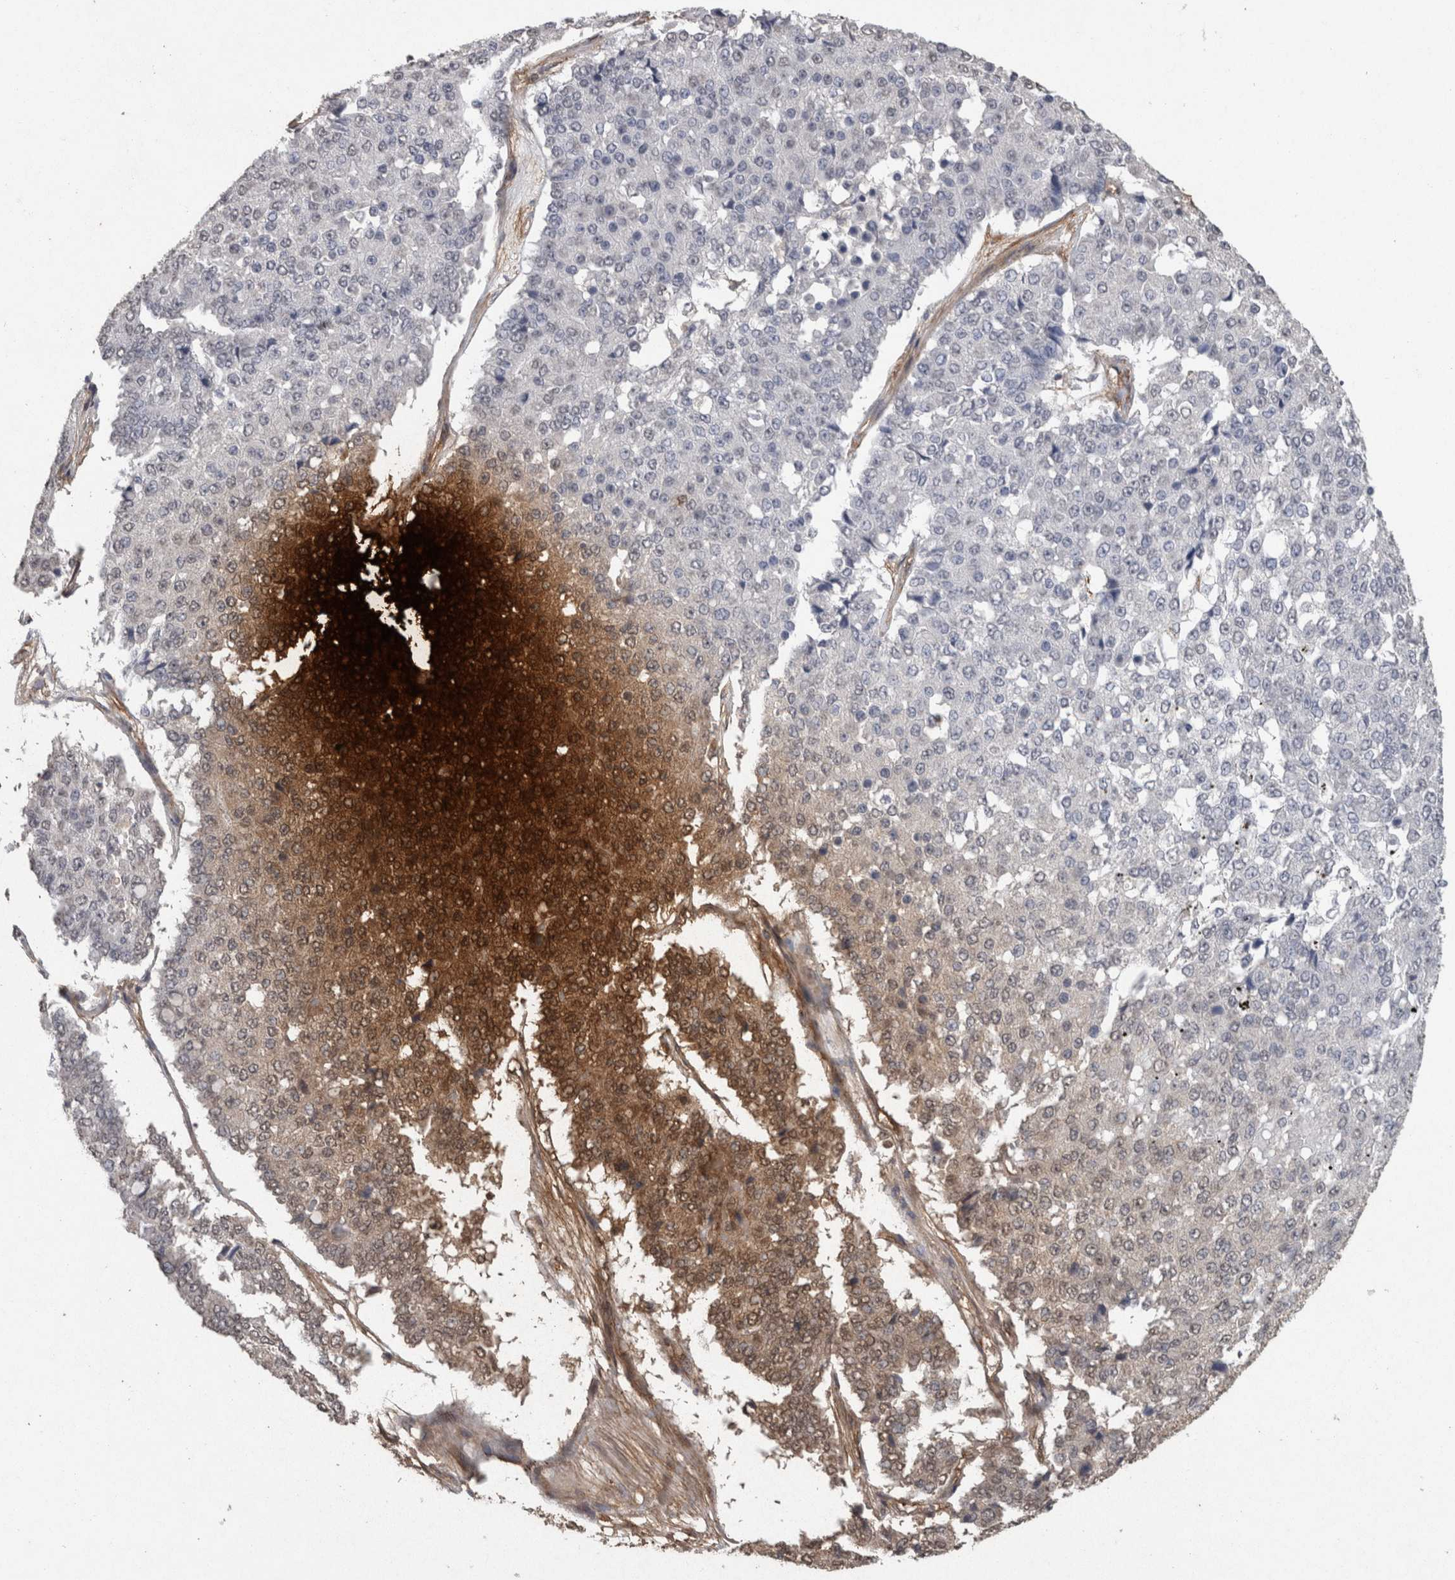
{"staining": {"intensity": "negative", "quantity": "none", "location": "none"}, "tissue": "pancreatic cancer", "cell_type": "Tumor cells", "image_type": "cancer", "snomed": [{"axis": "morphology", "description": "Adenocarcinoma, NOS"}, {"axis": "topography", "description": "Pancreas"}], "caption": "Immunohistochemistry of human adenocarcinoma (pancreatic) reveals no positivity in tumor cells.", "gene": "RECK", "patient": {"sex": "male", "age": 50}}